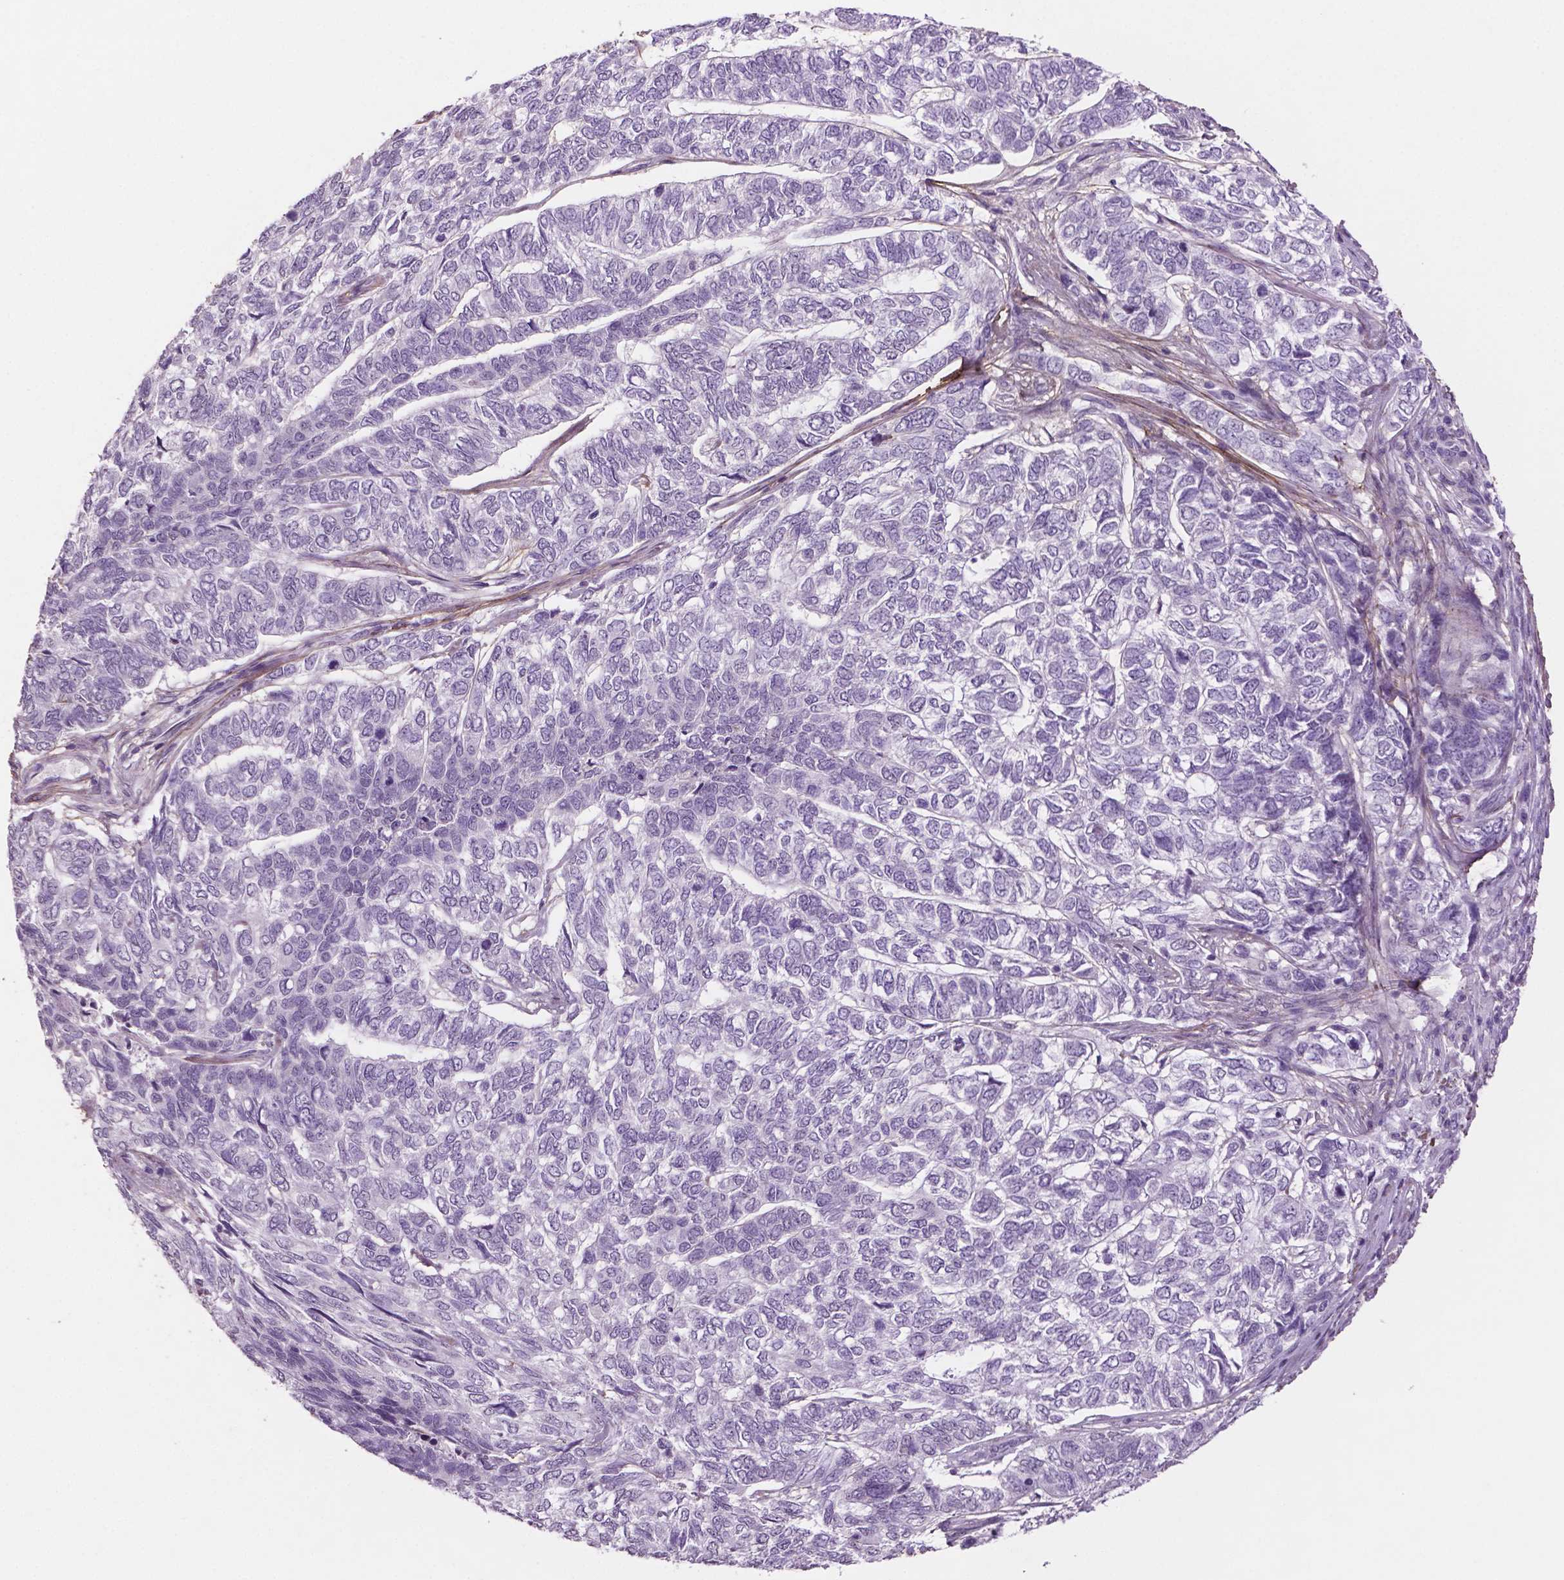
{"staining": {"intensity": "negative", "quantity": "none", "location": "none"}, "tissue": "skin cancer", "cell_type": "Tumor cells", "image_type": "cancer", "snomed": [{"axis": "morphology", "description": "Basal cell carcinoma"}, {"axis": "topography", "description": "Skin"}], "caption": "IHC photomicrograph of human skin cancer stained for a protein (brown), which demonstrates no positivity in tumor cells. The staining was performed using DAB (3,3'-diaminobenzidine) to visualize the protein expression in brown, while the nuclei were stained in blue with hematoxylin (Magnification: 20x).", "gene": "DLG2", "patient": {"sex": "female", "age": 65}}